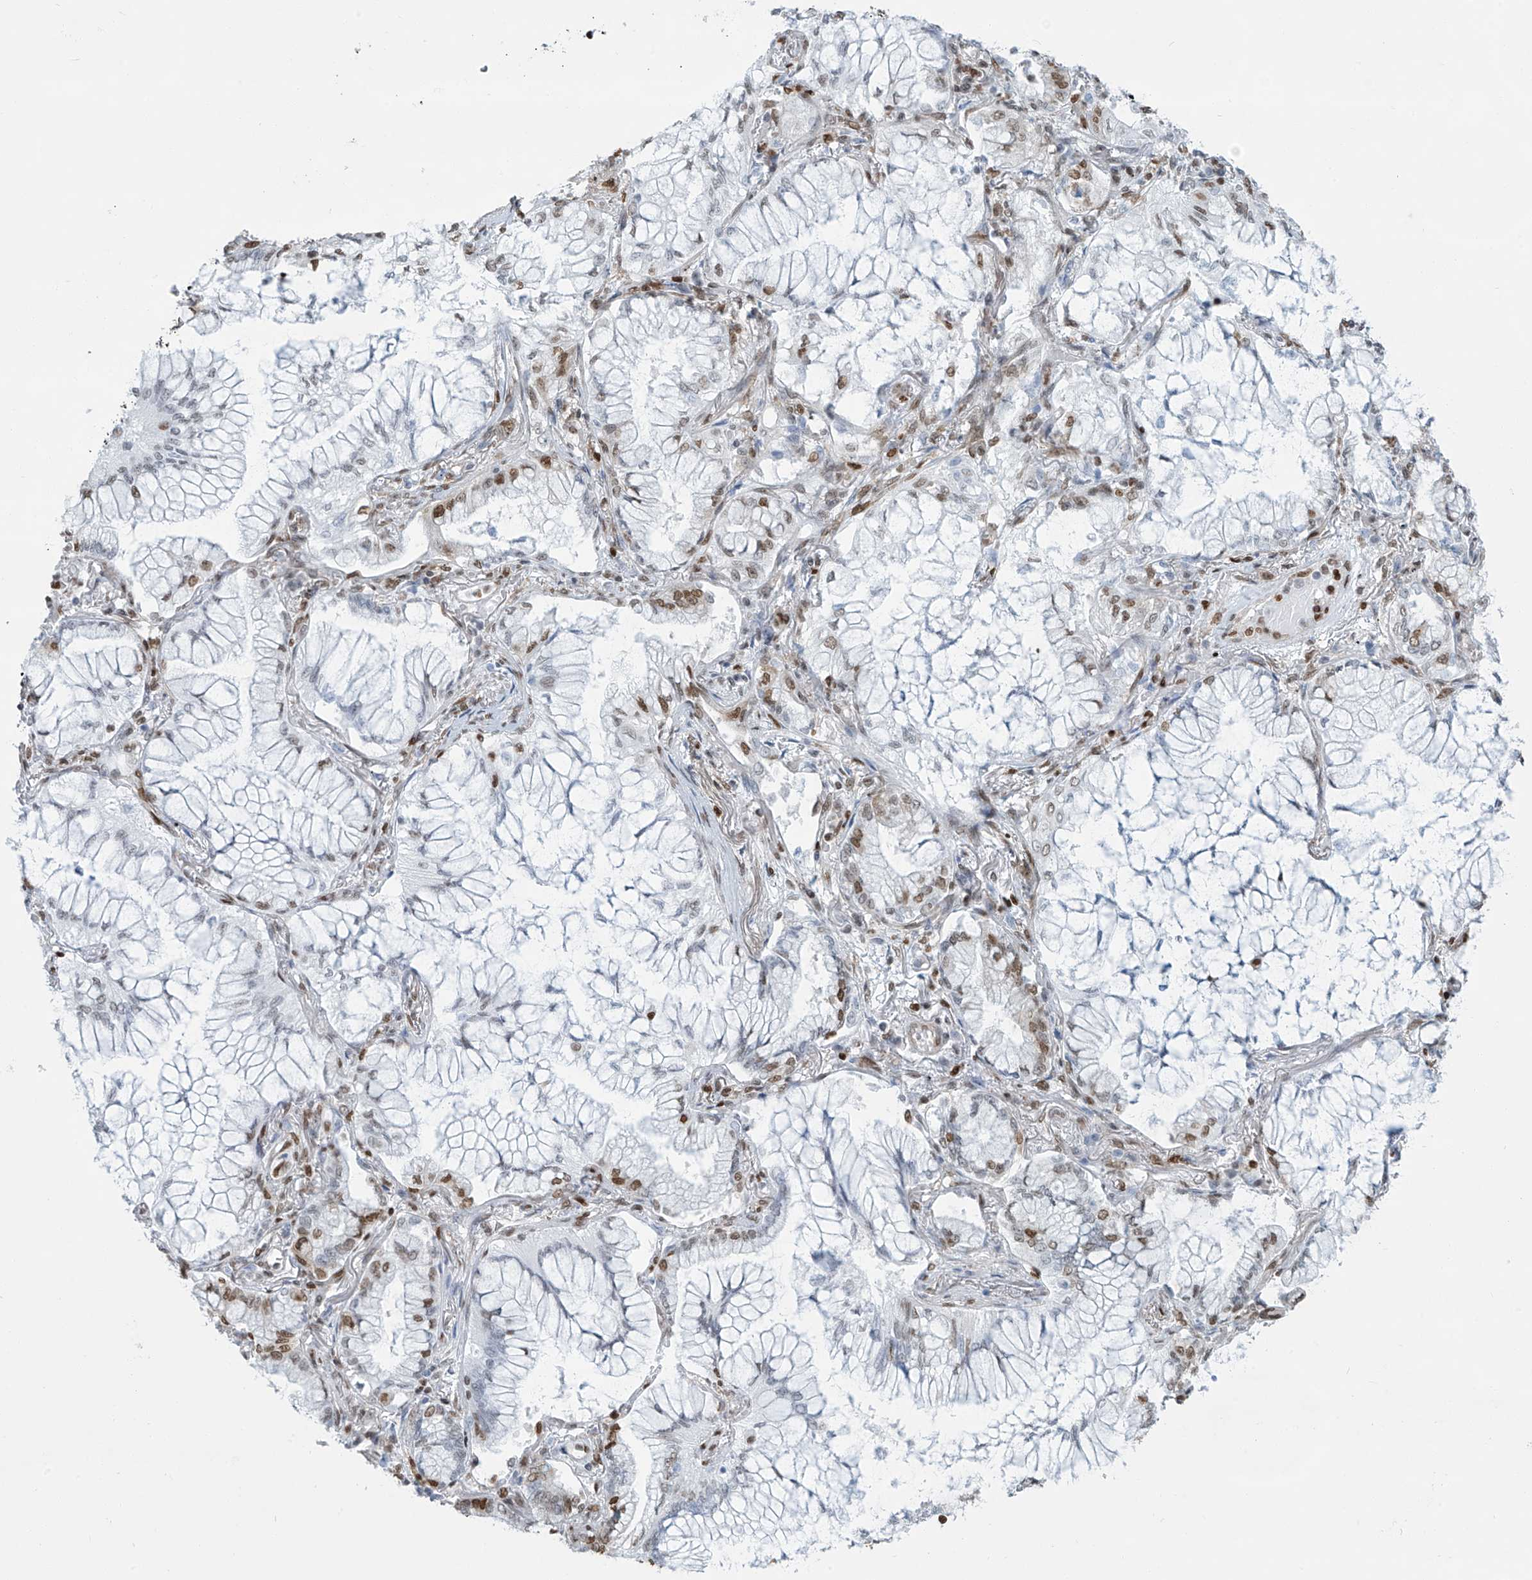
{"staining": {"intensity": "moderate", "quantity": "25%-75%", "location": "nuclear"}, "tissue": "lung cancer", "cell_type": "Tumor cells", "image_type": "cancer", "snomed": [{"axis": "morphology", "description": "Adenocarcinoma, NOS"}, {"axis": "topography", "description": "Lung"}], "caption": "A medium amount of moderate nuclear expression is present in approximately 25%-75% of tumor cells in lung adenocarcinoma tissue.", "gene": "SARNP", "patient": {"sex": "female", "age": 70}}